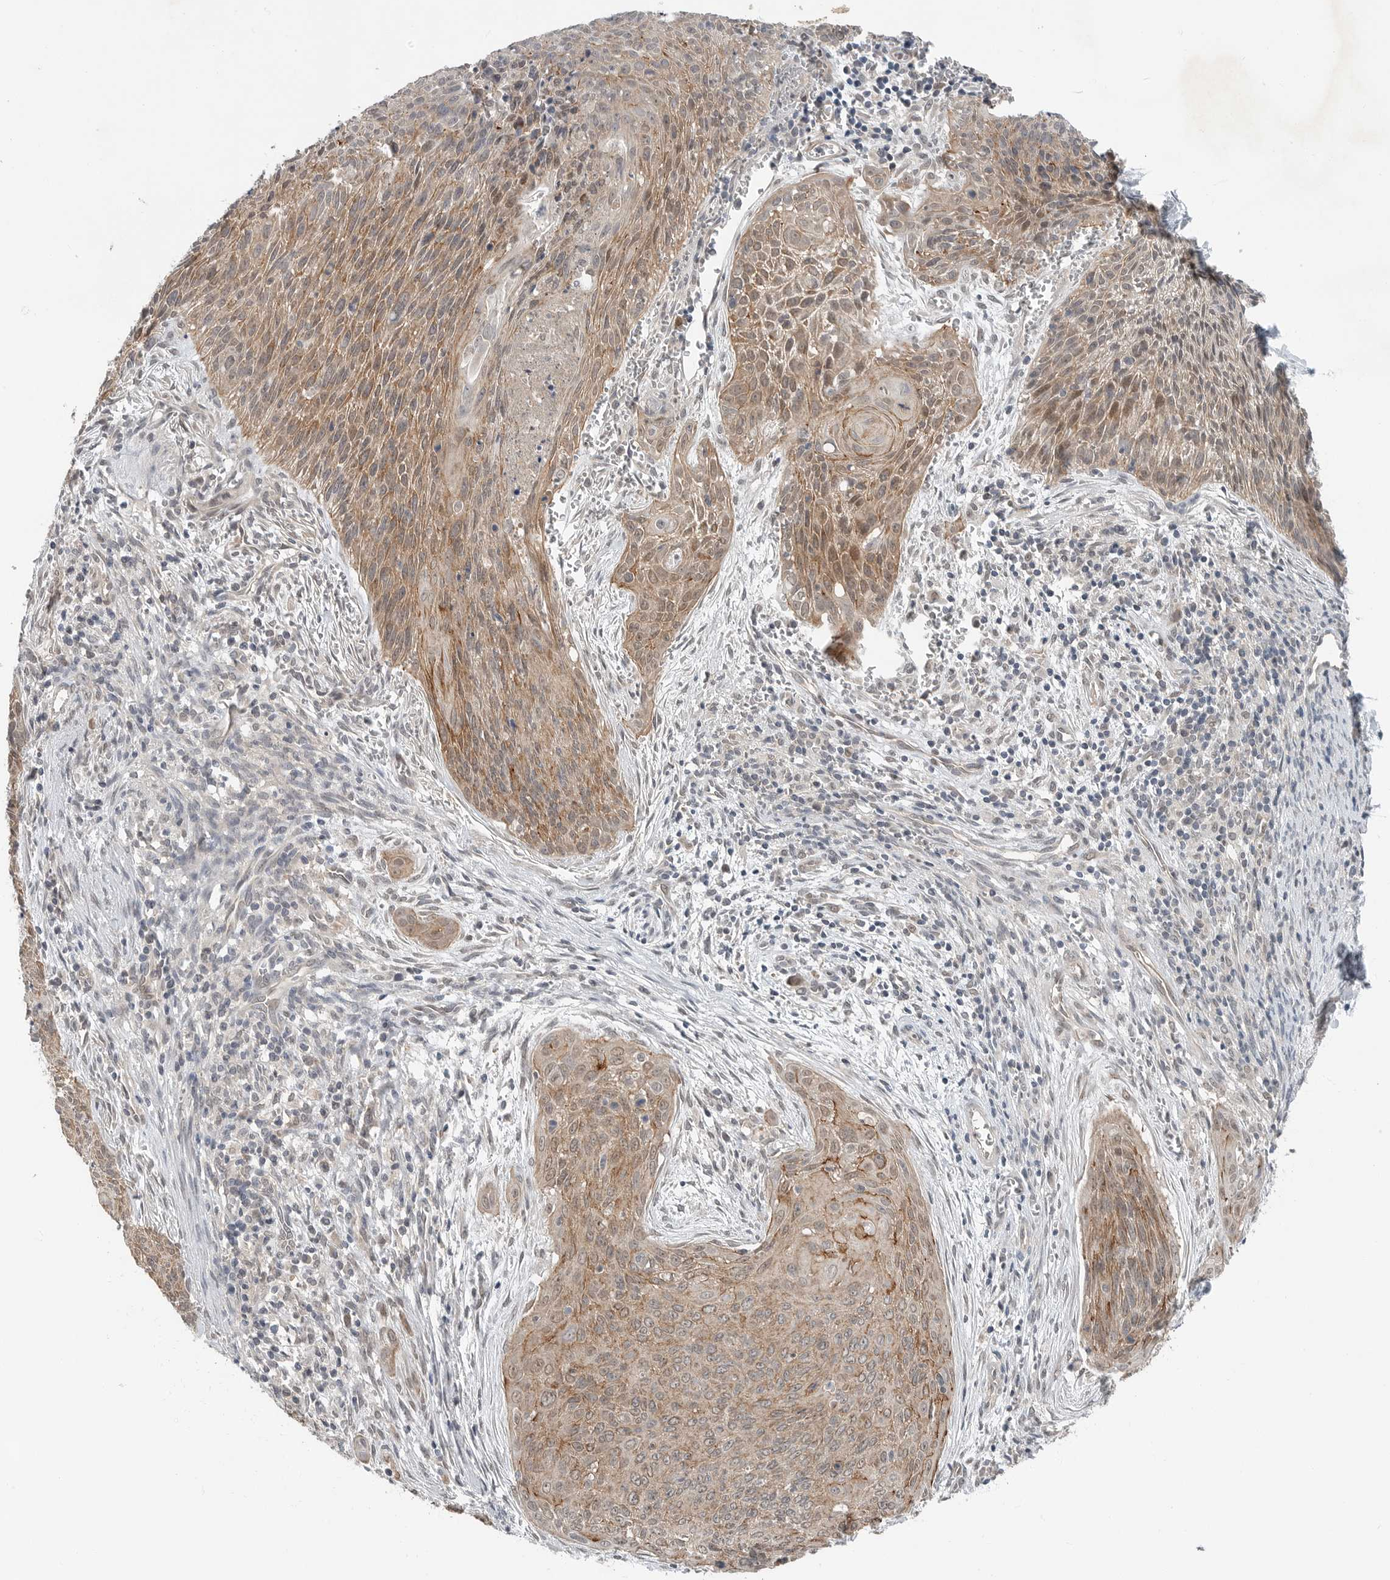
{"staining": {"intensity": "weak", "quantity": ">75%", "location": "cytoplasmic/membranous"}, "tissue": "cervical cancer", "cell_type": "Tumor cells", "image_type": "cancer", "snomed": [{"axis": "morphology", "description": "Squamous cell carcinoma, NOS"}, {"axis": "topography", "description": "Cervix"}], "caption": "This photomicrograph reveals squamous cell carcinoma (cervical) stained with immunohistochemistry (IHC) to label a protein in brown. The cytoplasmic/membranous of tumor cells show weak positivity for the protein. Nuclei are counter-stained blue.", "gene": "MFAP3L", "patient": {"sex": "female", "age": 55}}